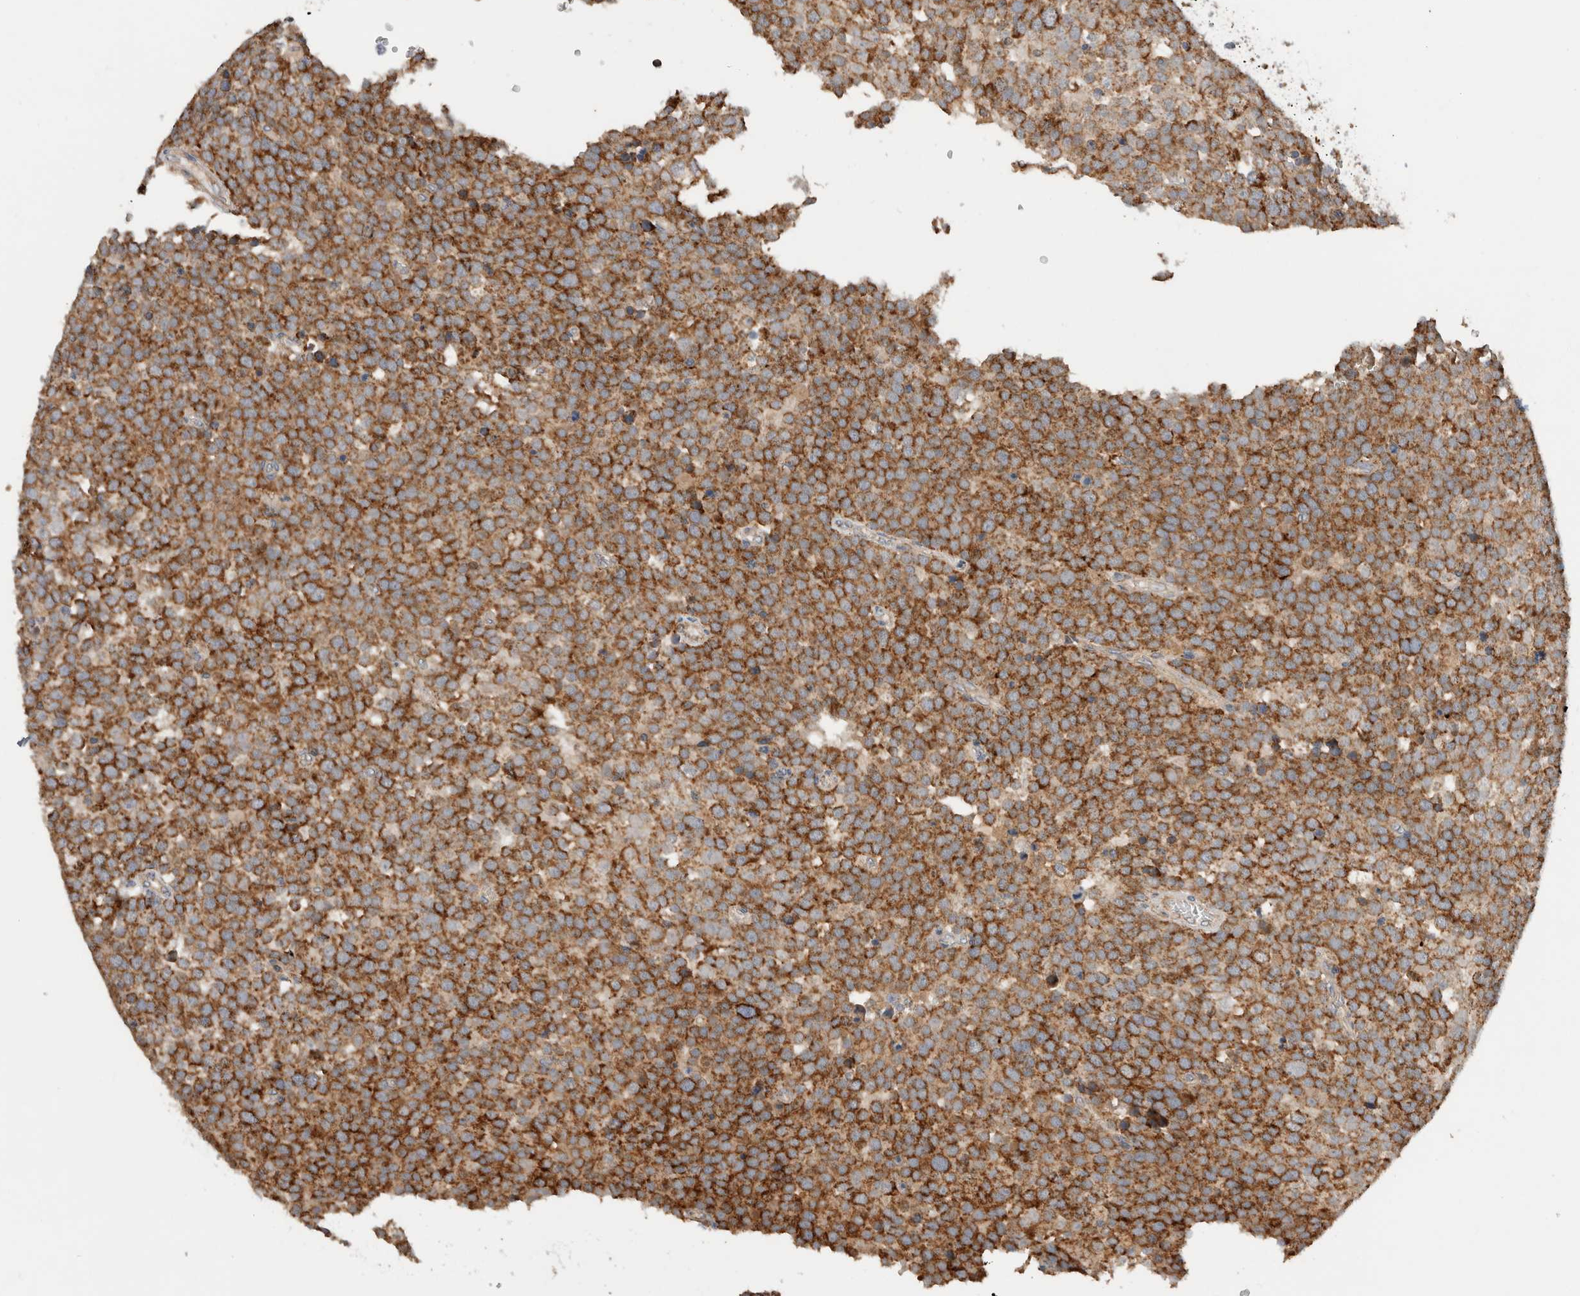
{"staining": {"intensity": "strong", "quantity": ">75%", "location": "cytoplasmic/membranous"}, "tissue": "testis cancer", "cell_type": "Tumor cells", "image_type": "cancer", "snomed": [{"axis": "morphology", "description": "Seminoma, NOS"}, {"axis": "topography", "description": "Testis"}], "caption": "Immunohistochemical staining of seminoma (testis) shows strong cytoplasmic/membranous protein expression in approximately >75% of tumor cells.", "gene": "AMPD1", "patient": {"sex": "male", "age": 71}}